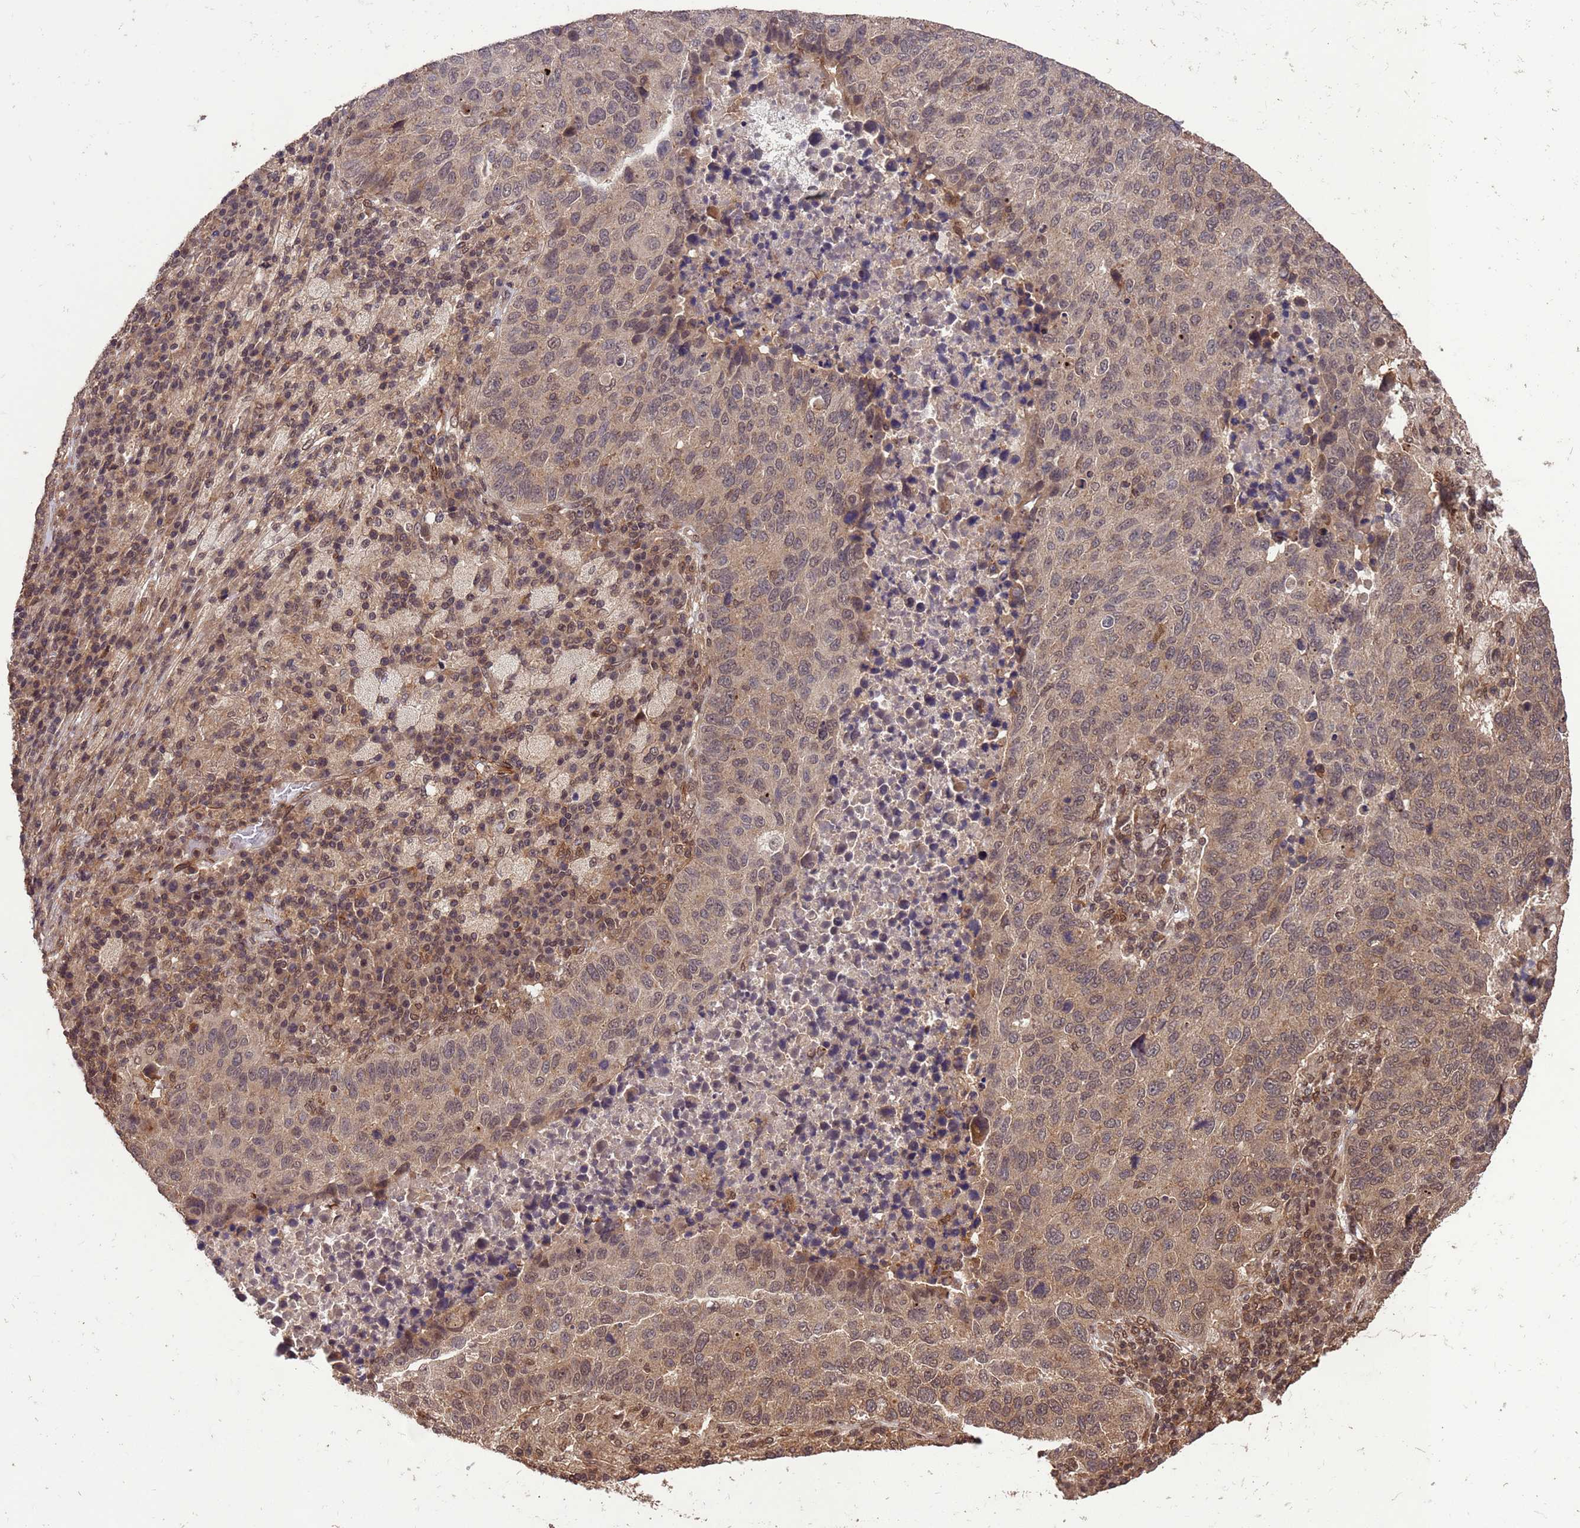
{"staining": {"intensity": "moderate", "quantity": ">75%", "location": "nuclear"}, "tissue": "lung cancer", "cell_type": "Tumor cells", "image_type": "cancer", "snomed": [{"axis": "morphology", "description": "Squamous cell carcinoma, NOS"}, {"axis": "topography", "description": "Lung"}], "caption": "A photomicrograph of squamous cell carcinoma (lung) stained for a protein demonstrates moderate nuclear brown staining in tumor cells. Nuclei are stained in blue.", "gene": "VSTM4", "patient": {"sex": "male", "age": 73}}